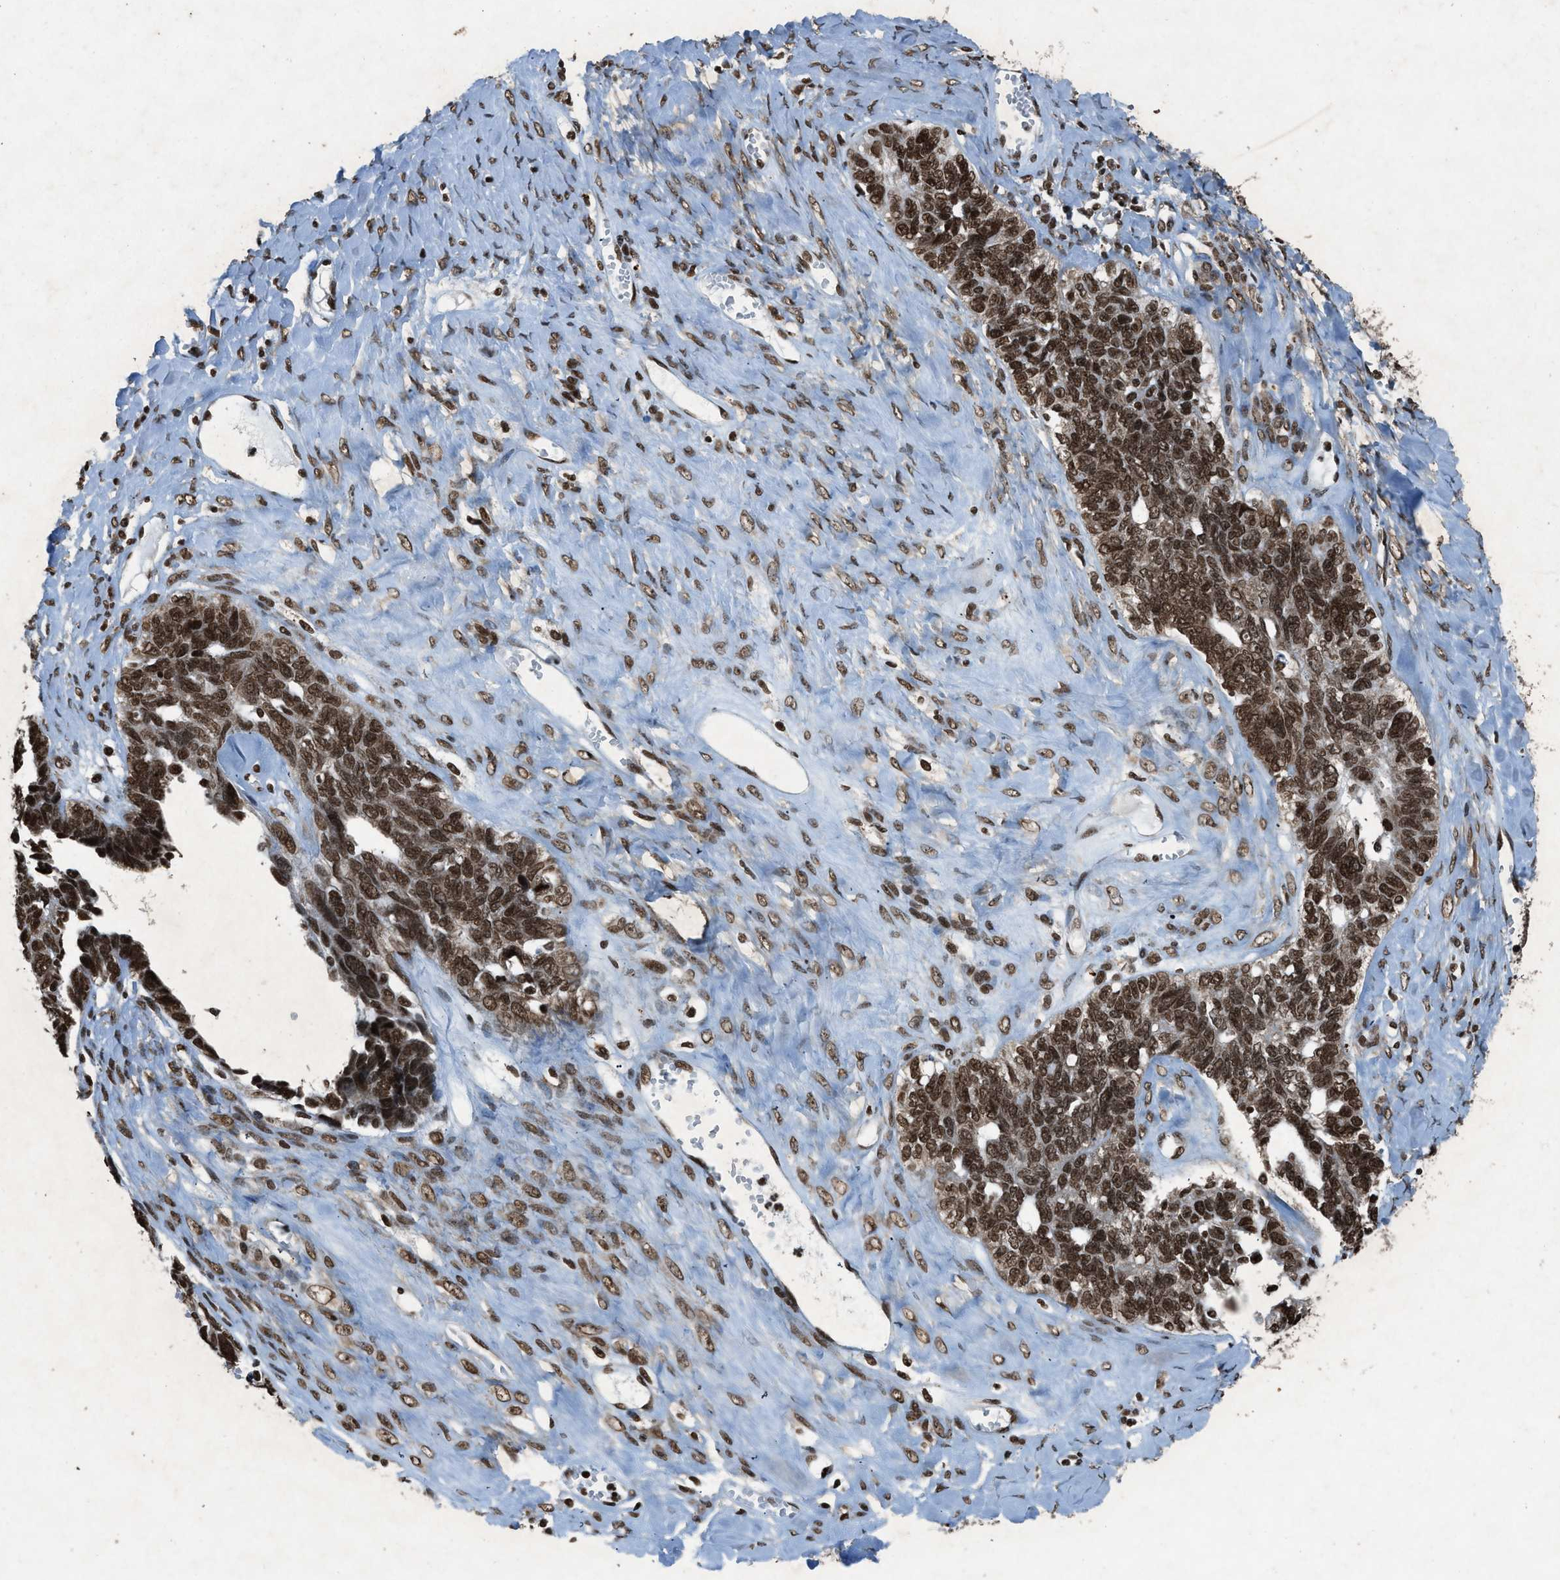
{"staining": {"intensity": "strong", "quantity": ">75%", "location": "nuclear"}, "tissue": "ovarian cancer", "cell_type": "Tumor cells", "image_type": "cancer", "snomed": [{"axis": "morphology", "description": "Cystadenocarcinoma, serous, NOS"}, {"axis": "topography", "description": "Ovary"}], "caption": "Tumor cells demonstrate strong nuclear positivity in approximately >75% of cells in ovarian cancer (serous cystadenocarcinoma). Nuclei are stained in blue.", "gene": "NXF1", "patient": {"sex": "female", "age": 79}}